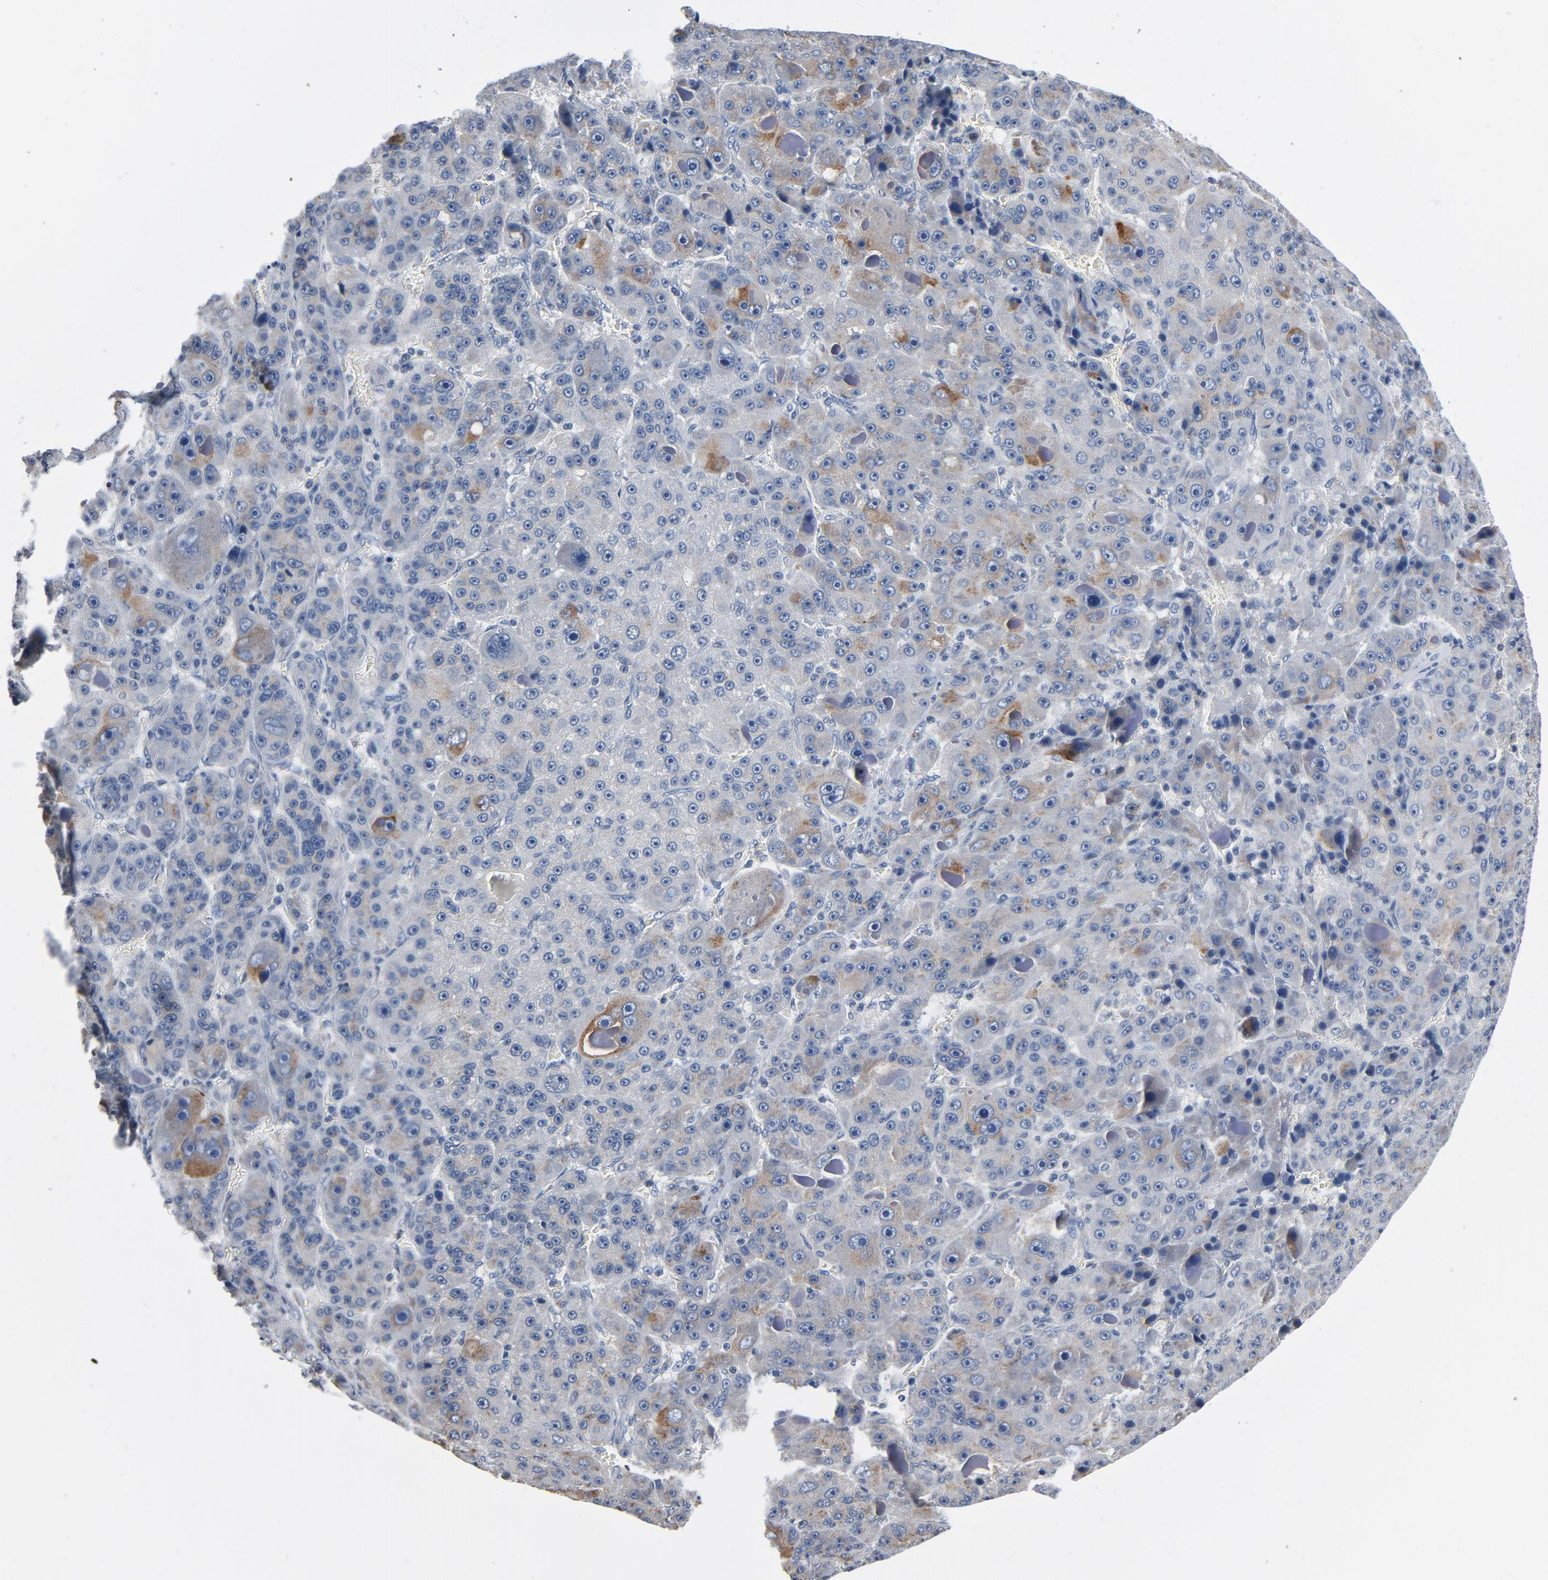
{"staining": {"intensity": "moderate", "quantity": "25%-75%", "location": "cytoplasmic/membranous"}, "tissue": "liver cancer", "cell_type": "Tumor cells", "image_type": "cancer", "snomed": [{"axis": "morphology", "description": "Carcinoma, Hepatocellular, NOS"}, {"axis": "topography", "description": "Liver"}], "caption": "The immunohistochemical stain labels moderate cytoplasmic/membranous expression in tumor cells of liver cancer (hepatocellular carcinoma) tissue.", "gene": "YIPF6", "patient": {"sex": "male", "age": 76}}